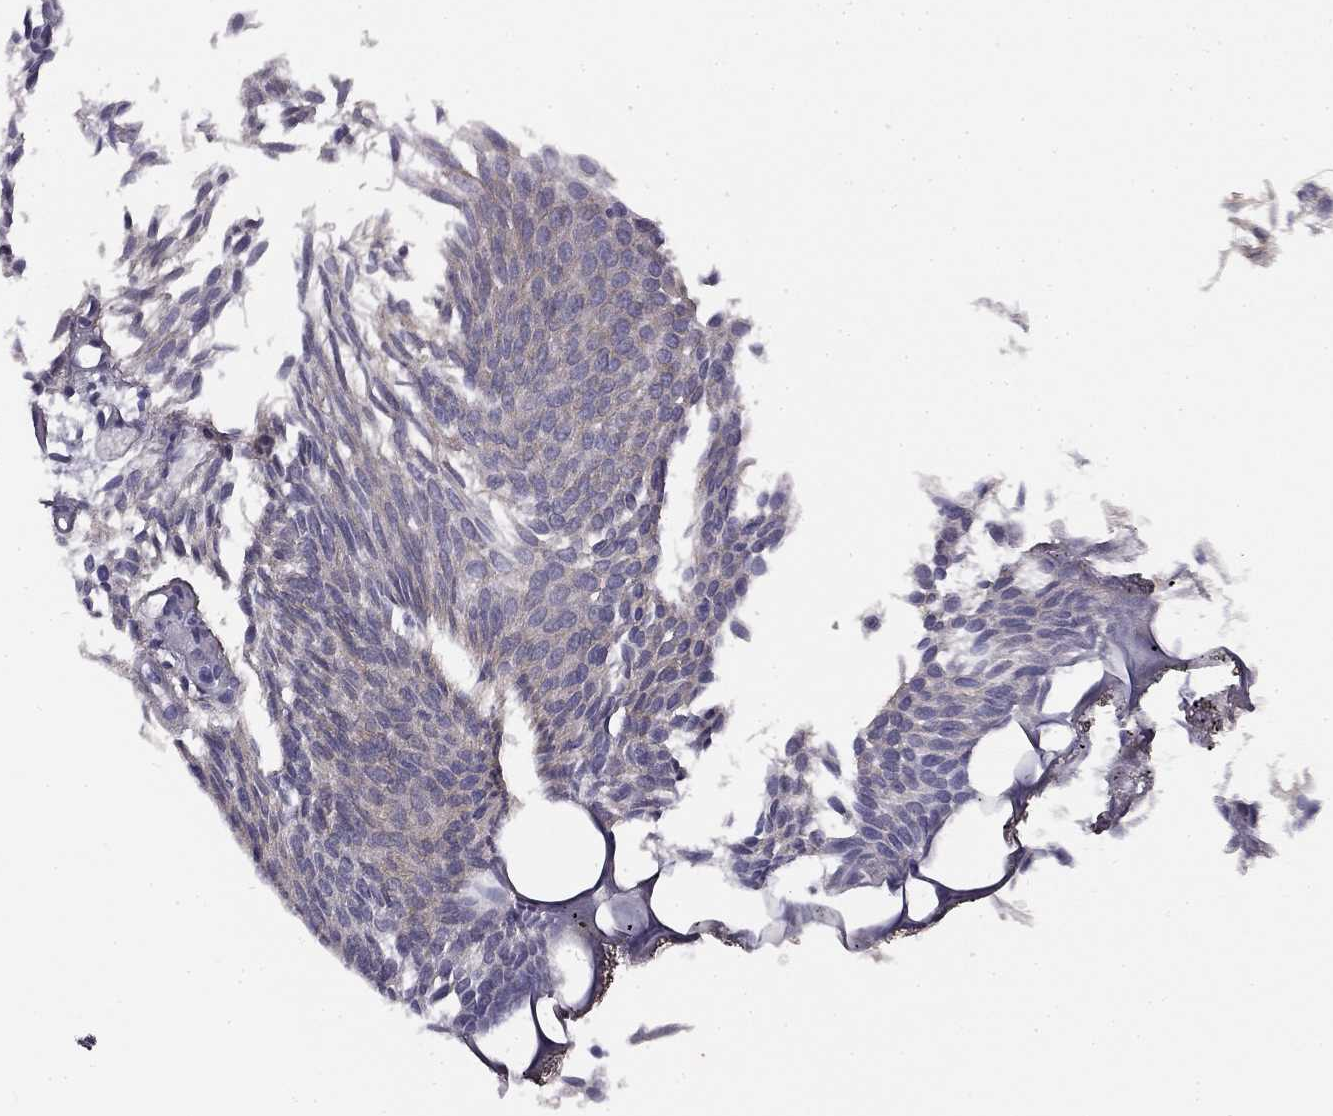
{"staining": {"intensity": "negative", "quantity": "none", "location": "none"}, "tissue": "urothelial cancer", "cell_type": "Tumor cells", "image_type": "cancer", "snomed": [{"axis": "morphology", "description": "Urothelial carcinoma, Low grade"}, {"axis": "topography", "description": "Urinary bladder"}], "caption": "An immunohistochemistry (IHC) histopathology image of low-grade urothelial carcinoma is shown. There is no staining in tumor cells of low-grade urothelial carcinoma.", "gene": "CNR1", "patient": {"sex": "male", "age": 63}}